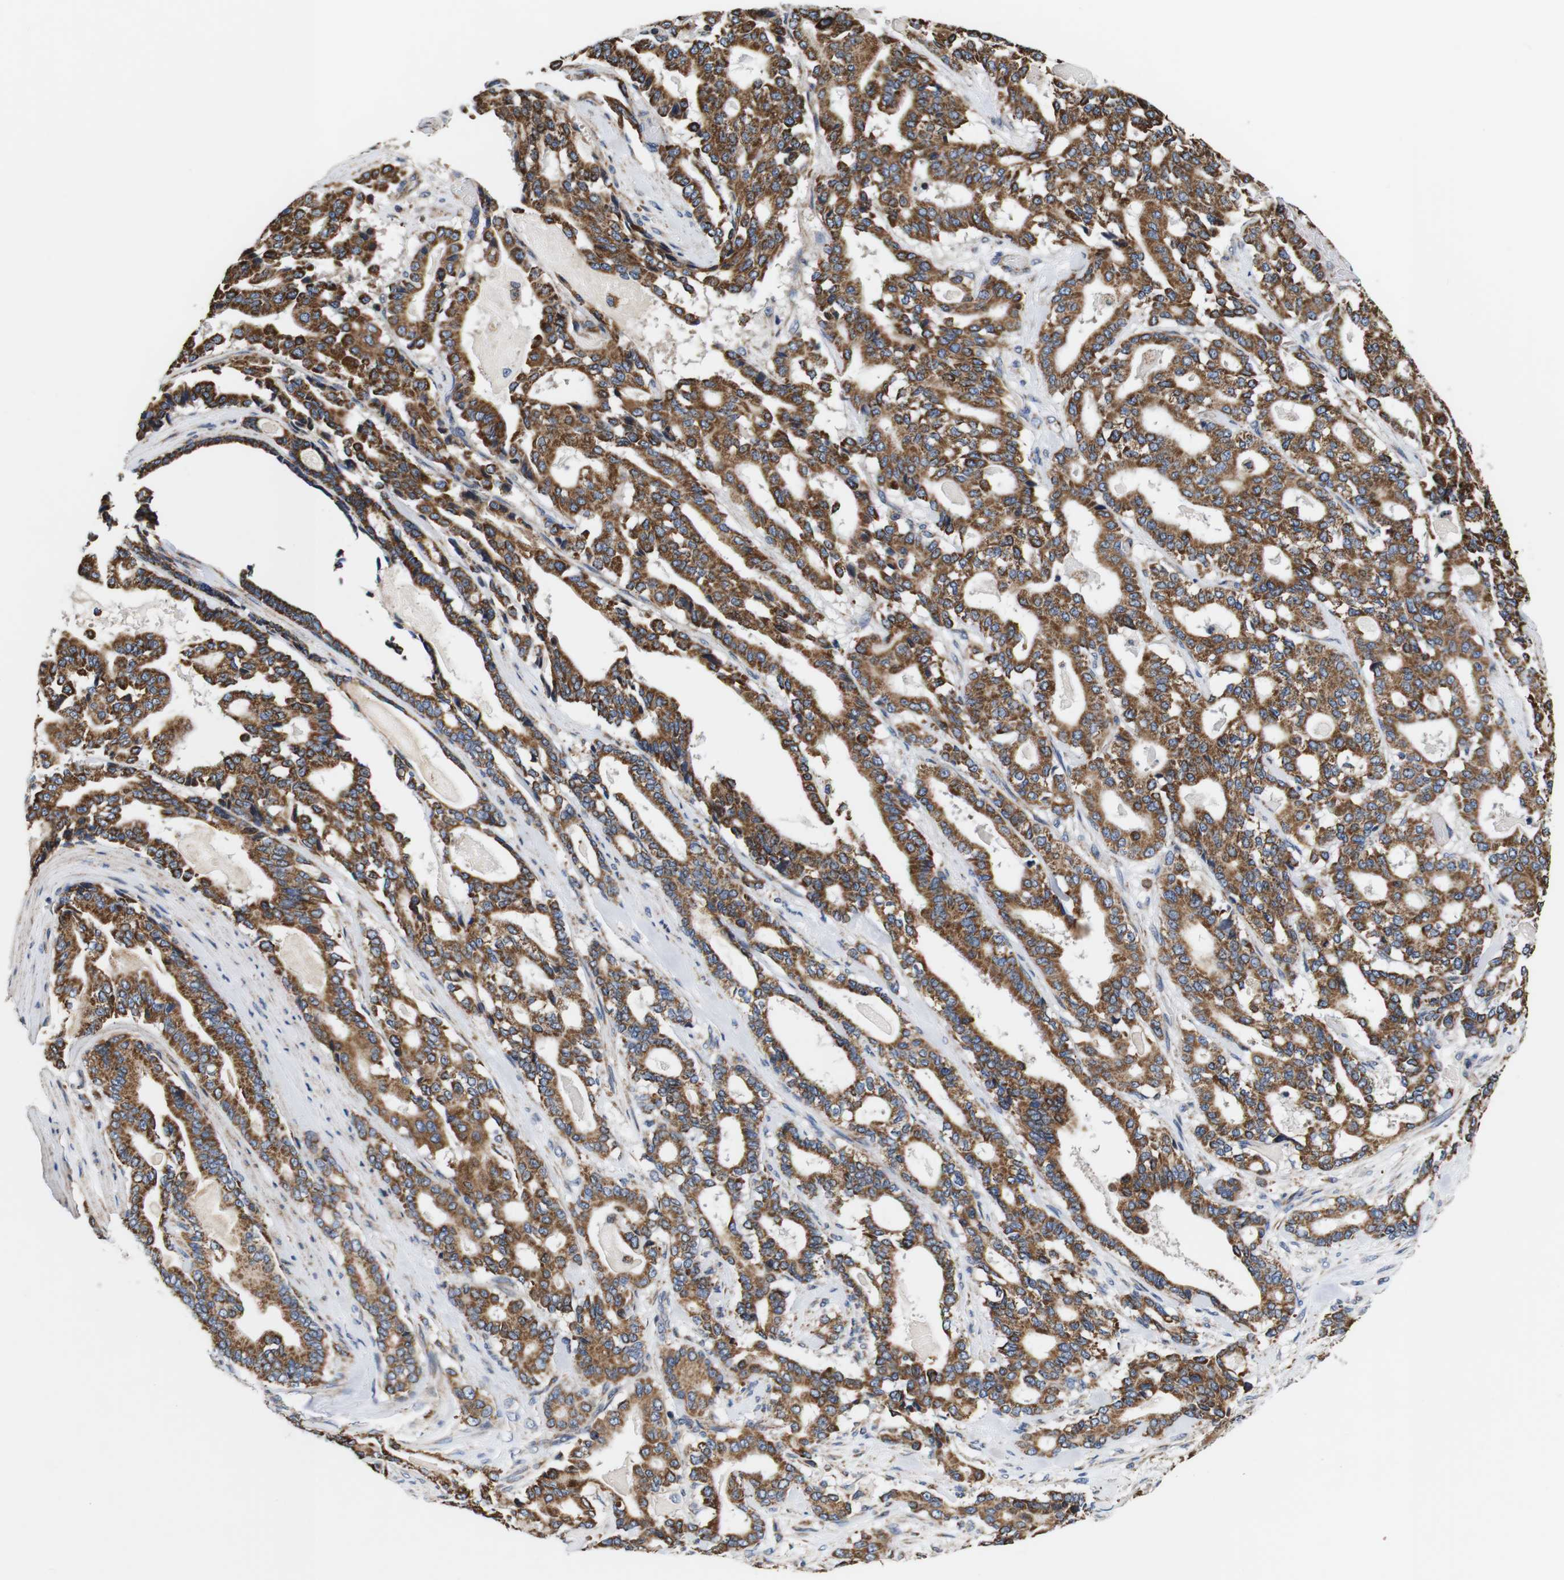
{"staining": {"intensity": "moderate", "quantity": ">75%", "location": "cytoplasmic/membranous"}, "tissue": "pancreatic cancer", "cell_type": "Tumor cells", "image_type": "cancer", "snomed": [{"axis": "morphology", "description": "Adenocarcinoma, NOS"}, {"axis": "topography", "description": "Pancreas"}], "caption": "This micrograph displays pancreatic cancer (adenocarcinoma) stained with IHC to label a protein in brown. The cytoplasmic/membranous of tumor cells show moderate positivity for the protein. Nuclei are counter-stained blue.", "gene": "LRP4", "patient": {"sex": "male", "age": 63}}